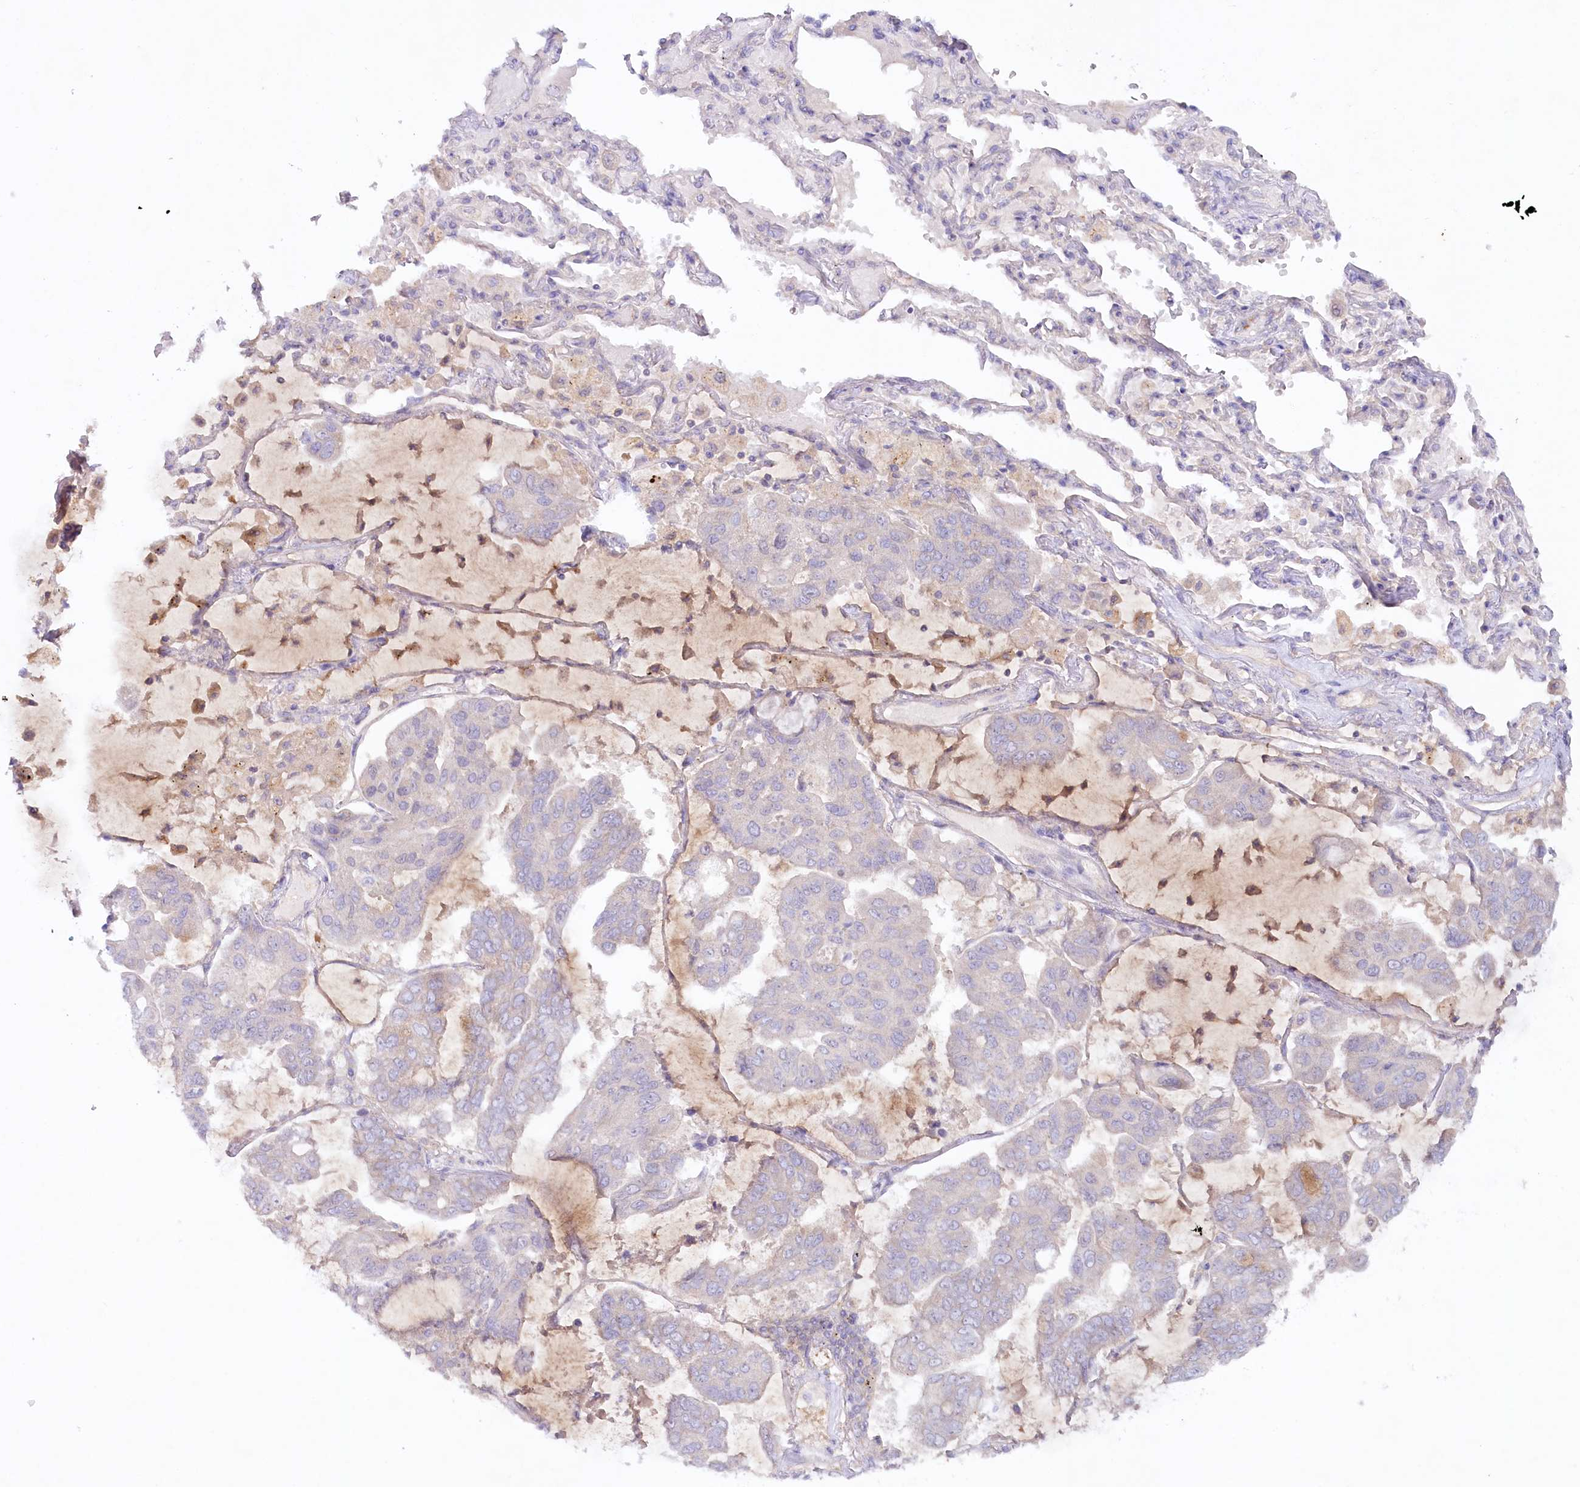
{"staining": {"intensity": "negative", "quantity": "none", "location": "none"}, "tissue": "lung cancer", "cell_type": "Tumor cells", "image_type": "cancer", "snomed": [{"axis": "morphology", "description": "Adenocarcinoma, NOS"}, {"axis": "topography", "description": "Lung"}], "caption": "DAB (3,3'-diaminobenzidine) immunohistochemical staining of human lung cancer (adenocarcinoma) shows no significant staining in tumor cells.", "gene": "TNIP1", "patient": {"sex": "male", "age": 64}}